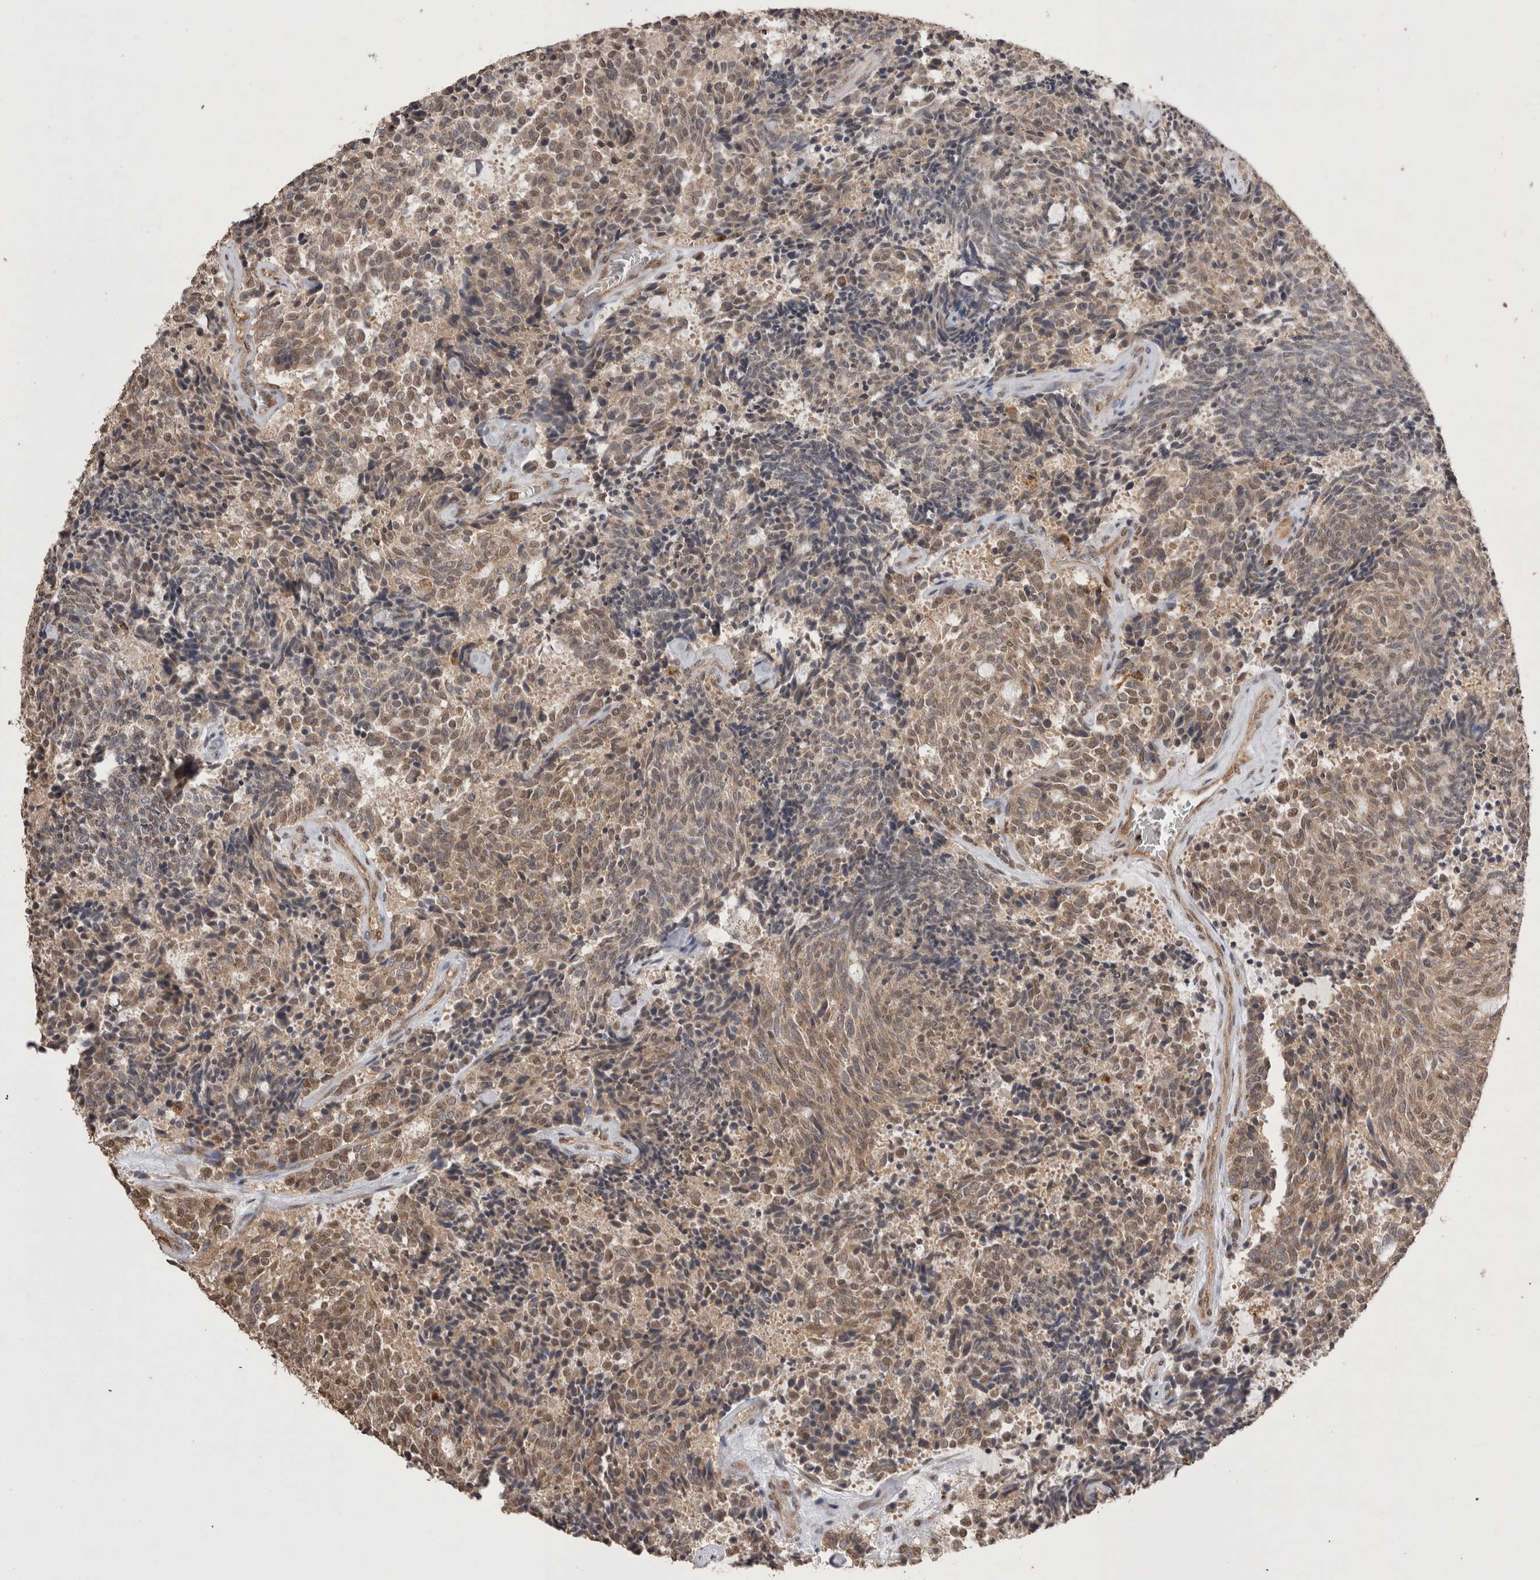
{"staining": {"intensity": "weak", "quantity": ">75%", "location": "cytoplasmic/membranous,nuclear"}, "tissue": "carcinoid", "cell_type": "Tumor cells", "image_type": "cancer", "snomed": [{"axis": "morphology", "description": "Carcinoid, malignant, NOS"}, {"axis": "topography", "description": "Pancreas"}], "caption": "A brown stain highlights weak cytoplasmic/membranous and nuclear positivity of a protein in carcinoid tumor cells. The protein of interest is shown in brown color, while the nuclei are stained blue.", "gene": "GRK5", "patient": {"sex": "female", "age": 54}}